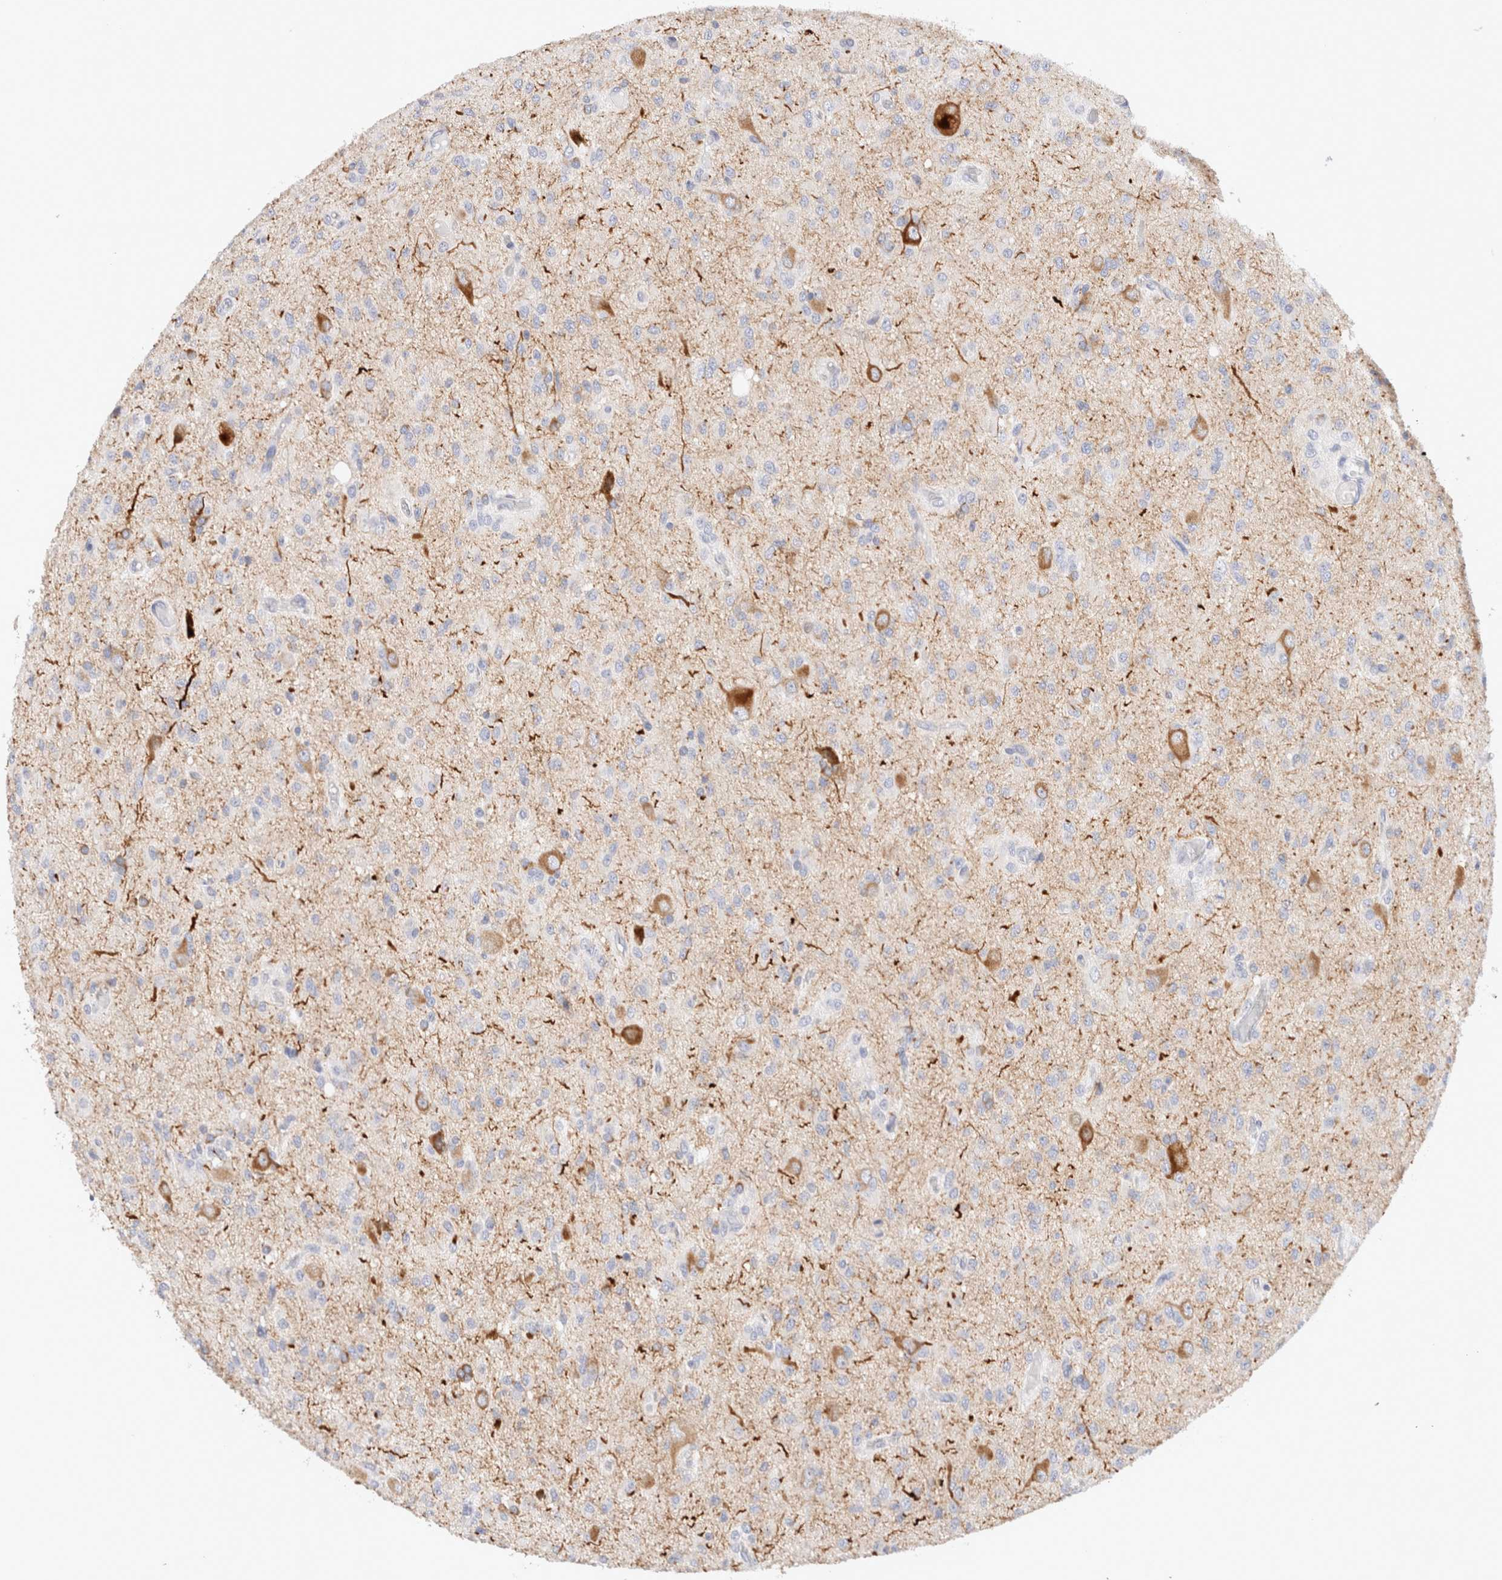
{"staining": {"intensity": "negative", "quantity": "none", "location": "none"}, "tissue": "glioma", "cell_type": "Tumor cells", "image_type": "cancer", "snomed": [{"axis": "morphology", "description": "Glioma, malignant, High grade"}, {"axis": "topography", "description": "Brain"}], "caption": "Tumor cells show no significant staining in glioma. The staining is performed using DAB (3,3'-diaminobenzidine) brown chromogen with nuclei counter-stained in using hematoxylin.", "gene": "GADD45G", "patient": {"sex": "female", "age": 59}}